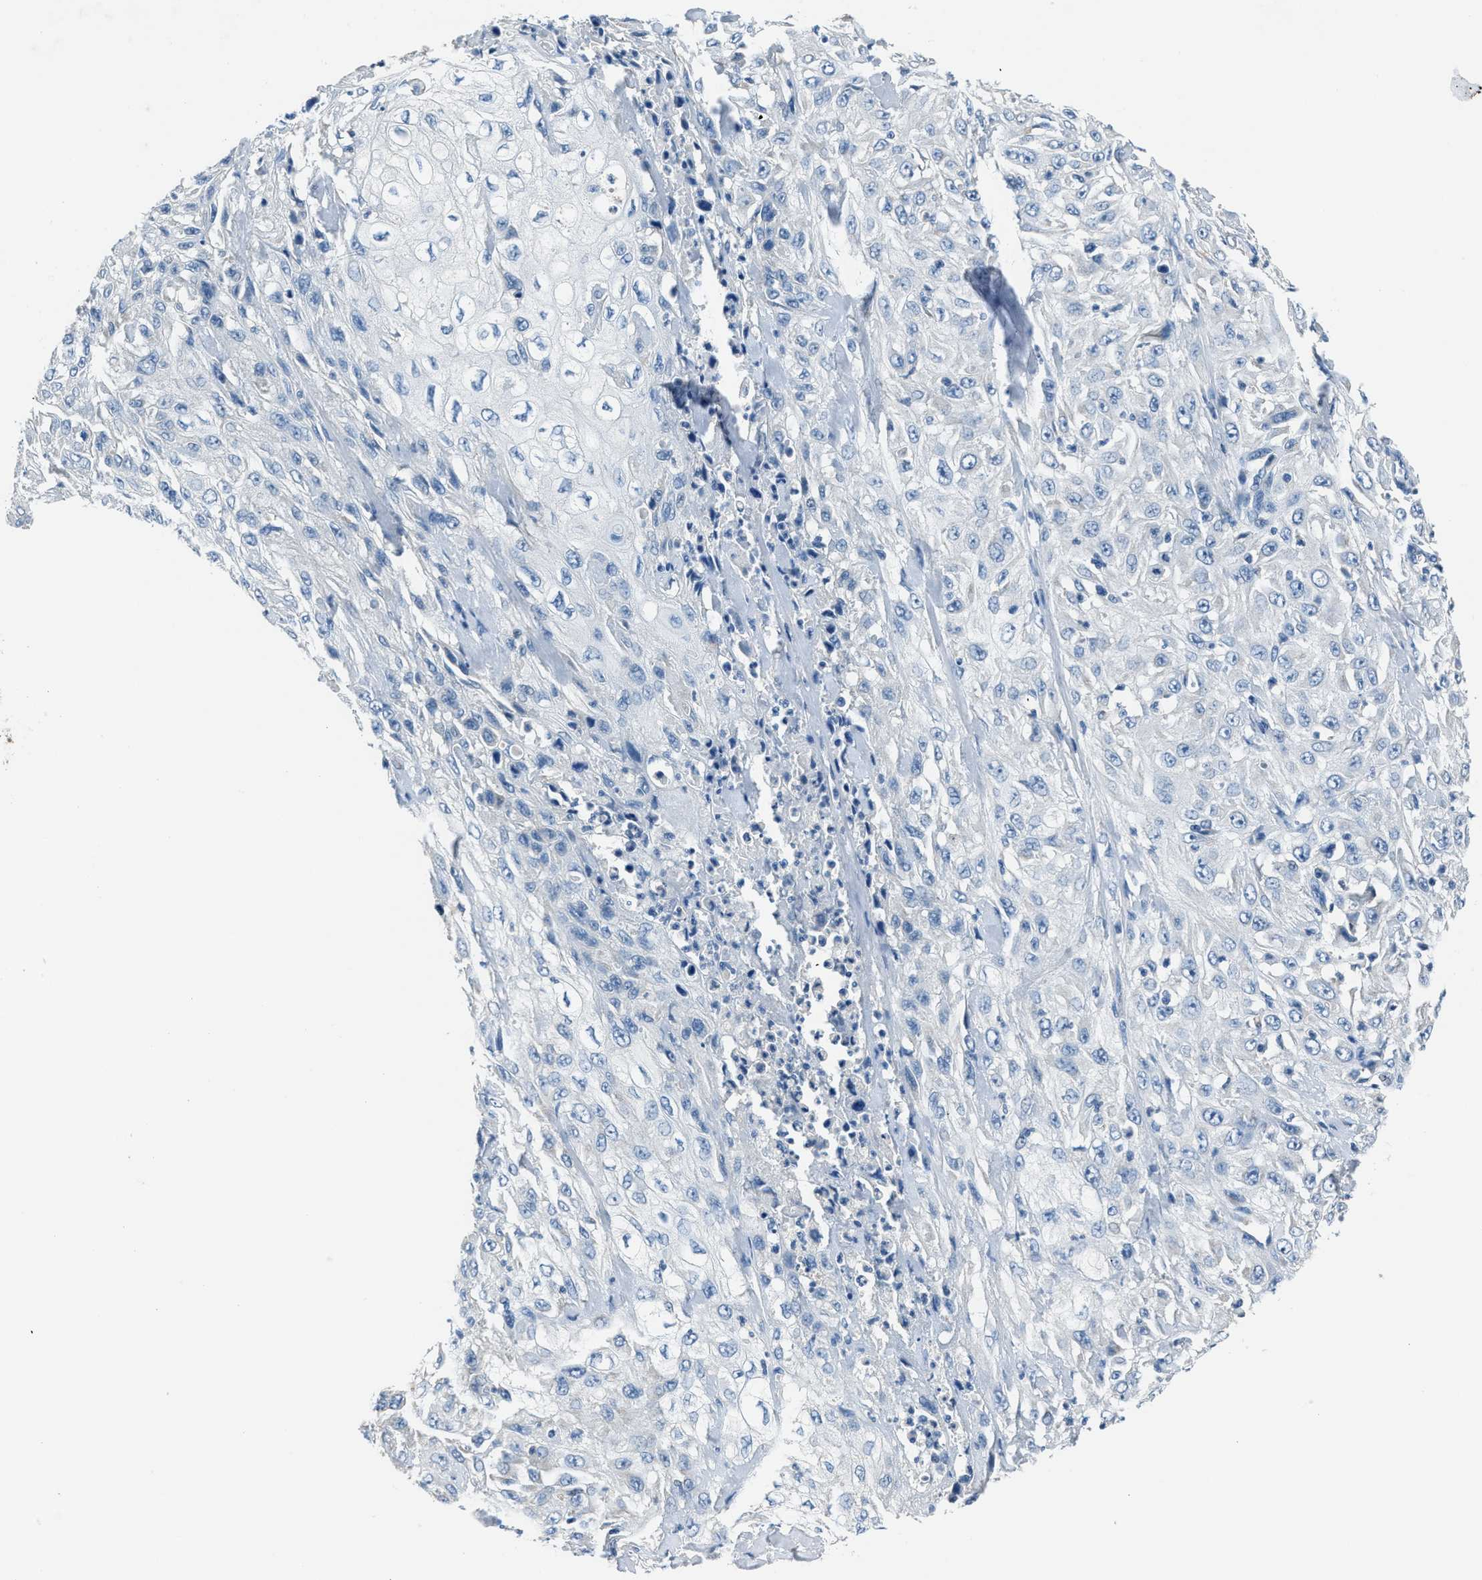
{"staining": {"intensity": "negative", "quantity": "none", "location": "none"}, "tissue": "skin cancer", "cell_type": "Tumor cells", "image_type": "cancer", "snomed": [{"axis": "morphology", "description": "Squamous cell carcinoma, NOS"}, {"axis": "morphology", "description": "Squamous cell carcinoma, metastatic, NOS"}, {"axis": "topography", "description": "Skin"}, {"axis": "topography", "description": "Lymph node"}], "caption": "Immunohistochemistry (IHC) of skin cancer (squamous cell carcinoma) shows no expression in tumor cells.", "gene": "ADAM2", "patient": {"sex": "male", "age": 75}}